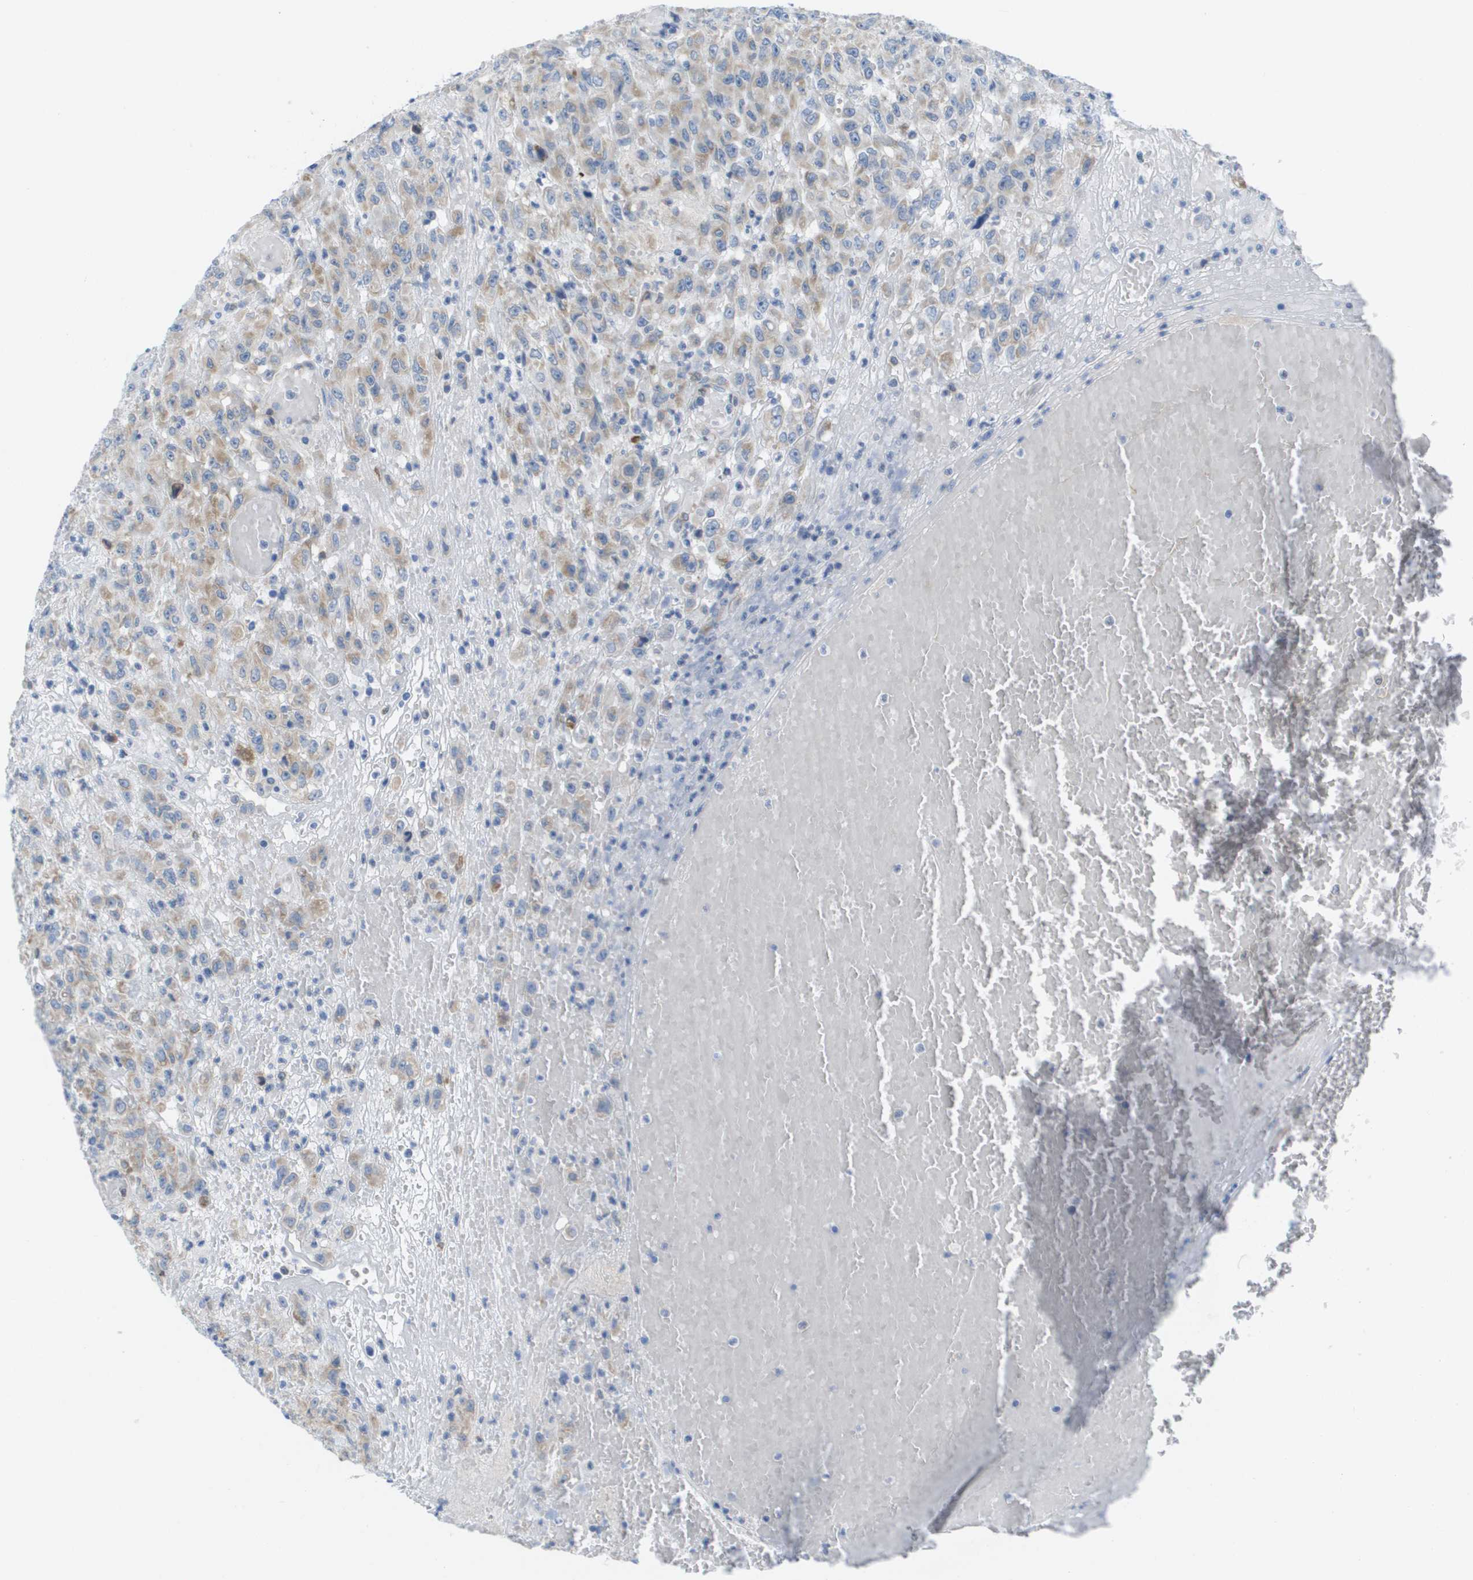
{"staining": {"intensity": "weak", "quantity": "25%-75%", "location": "cytoplasmic/membranous"}, "tissue": "urothelial cancer", "cell_type": "Tumor cells", "image_type": "cancer", "snomed": [{"axis": "morphology", "description": "Urothelial carcinoma, High grade"}, {"axis": "topography", "description": "Urinary bladder"}], "caption": "Urothelial carcinoma (high-grade) stained with a protein marker displays weak staining in tumor cells.", "gene": "PTDSS1", "patient": {"sex": "male", "age": 46}}